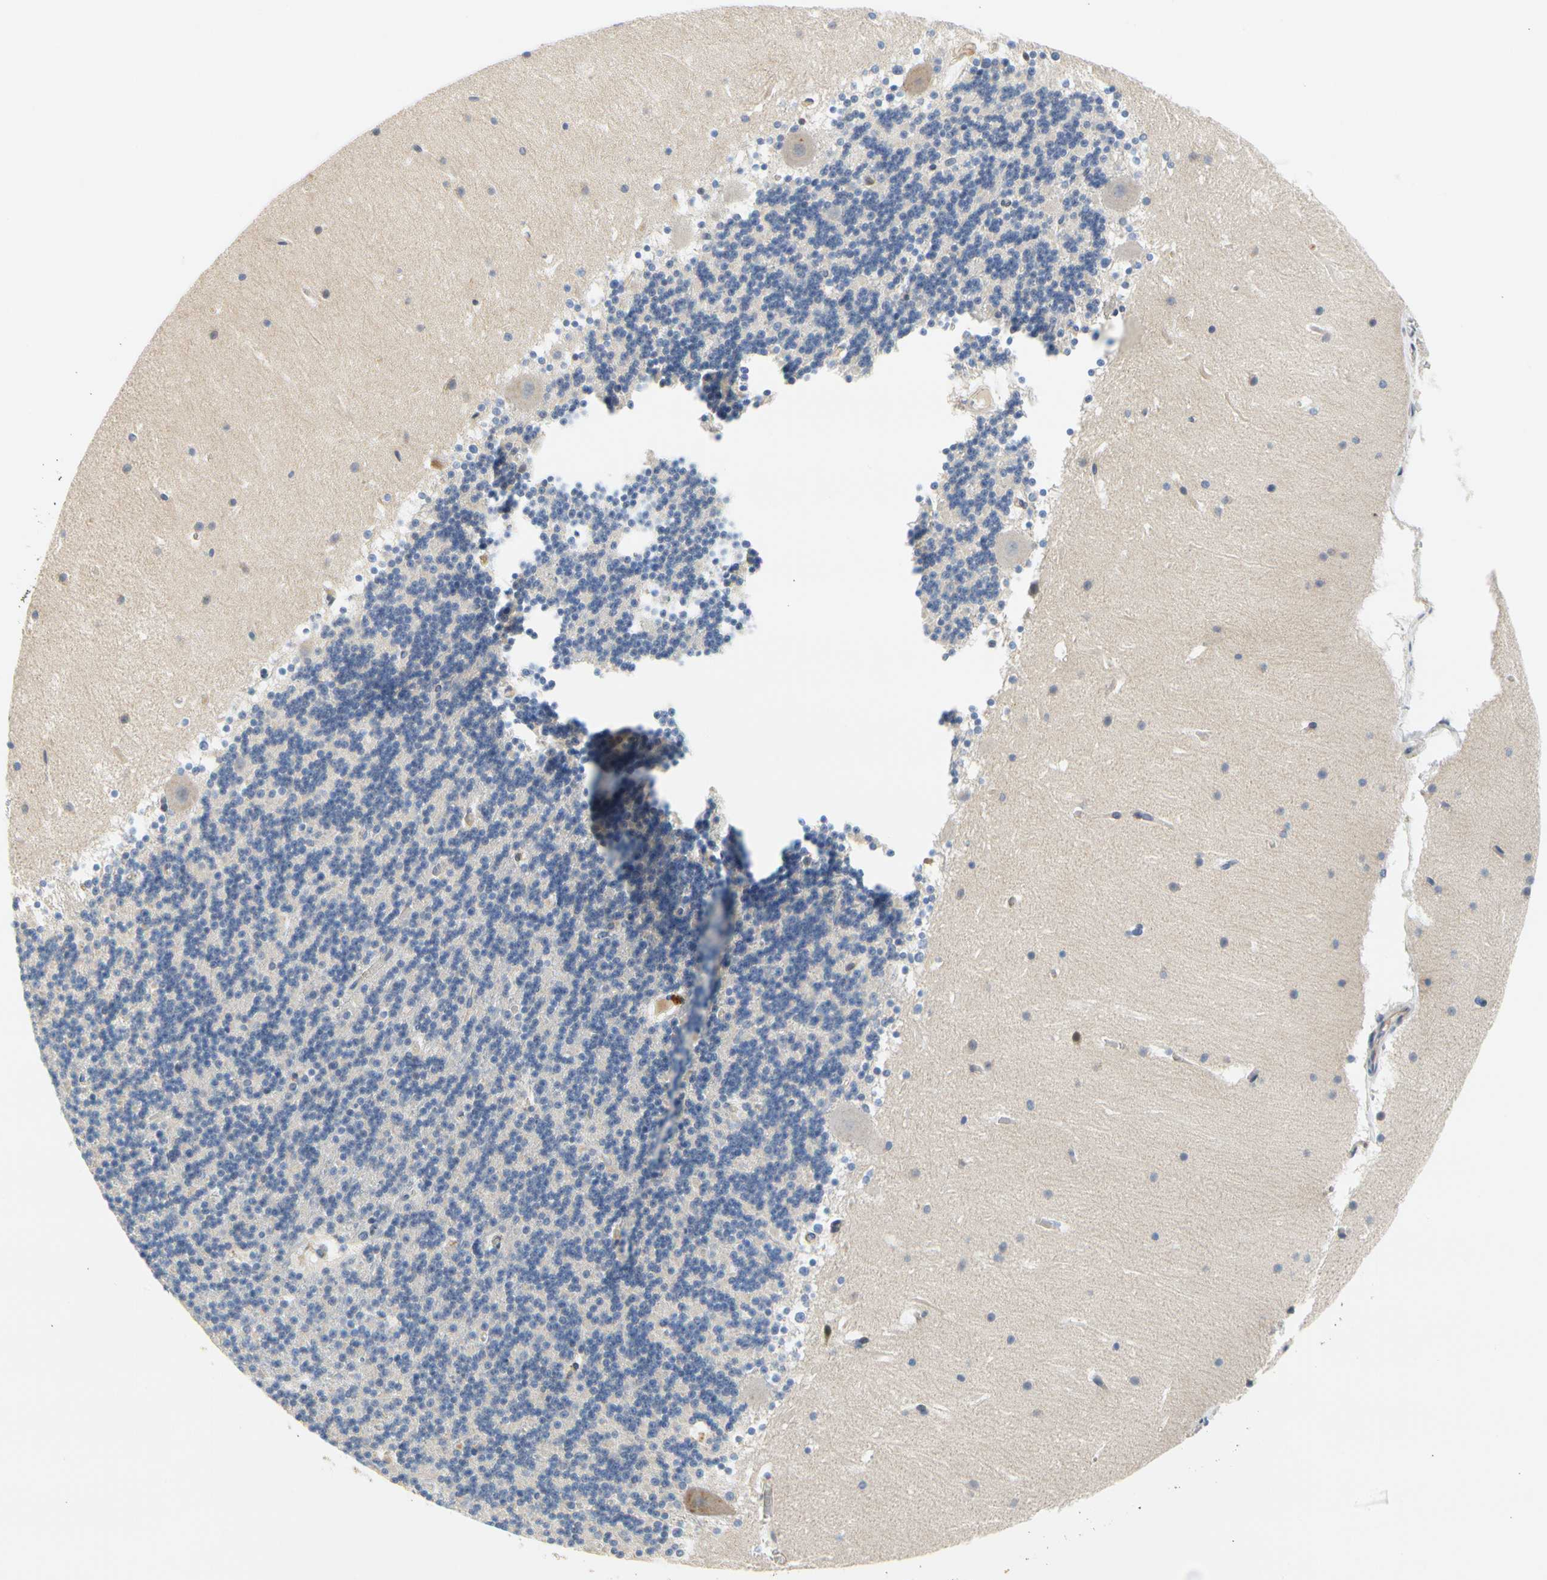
{"staining": {"intensity": "negative", "quantity": "none", "location": "none"}, "tissue": "cerebellum", "cell_type": "Cells in granular layer", "image_type": "normal", "snomed": [{"axis": "morphology", "description": "Normal tissue, NOS"}, {"axis": "topography", "description": "Cerebellum"}], "caption": "IHC photomicrograph of benign cerebellum: human cerebellum stained with DAB exhibits no significant protein expression in cells in granular layer. (Stains: DAB (3,3'-diaminobenzidine) IHC with hematoxylin counter stain, Microscopy: brightfield microscopy at high magnification).", "gene": "ZNF236", "patient": {"sex": "male", "age": 45}}